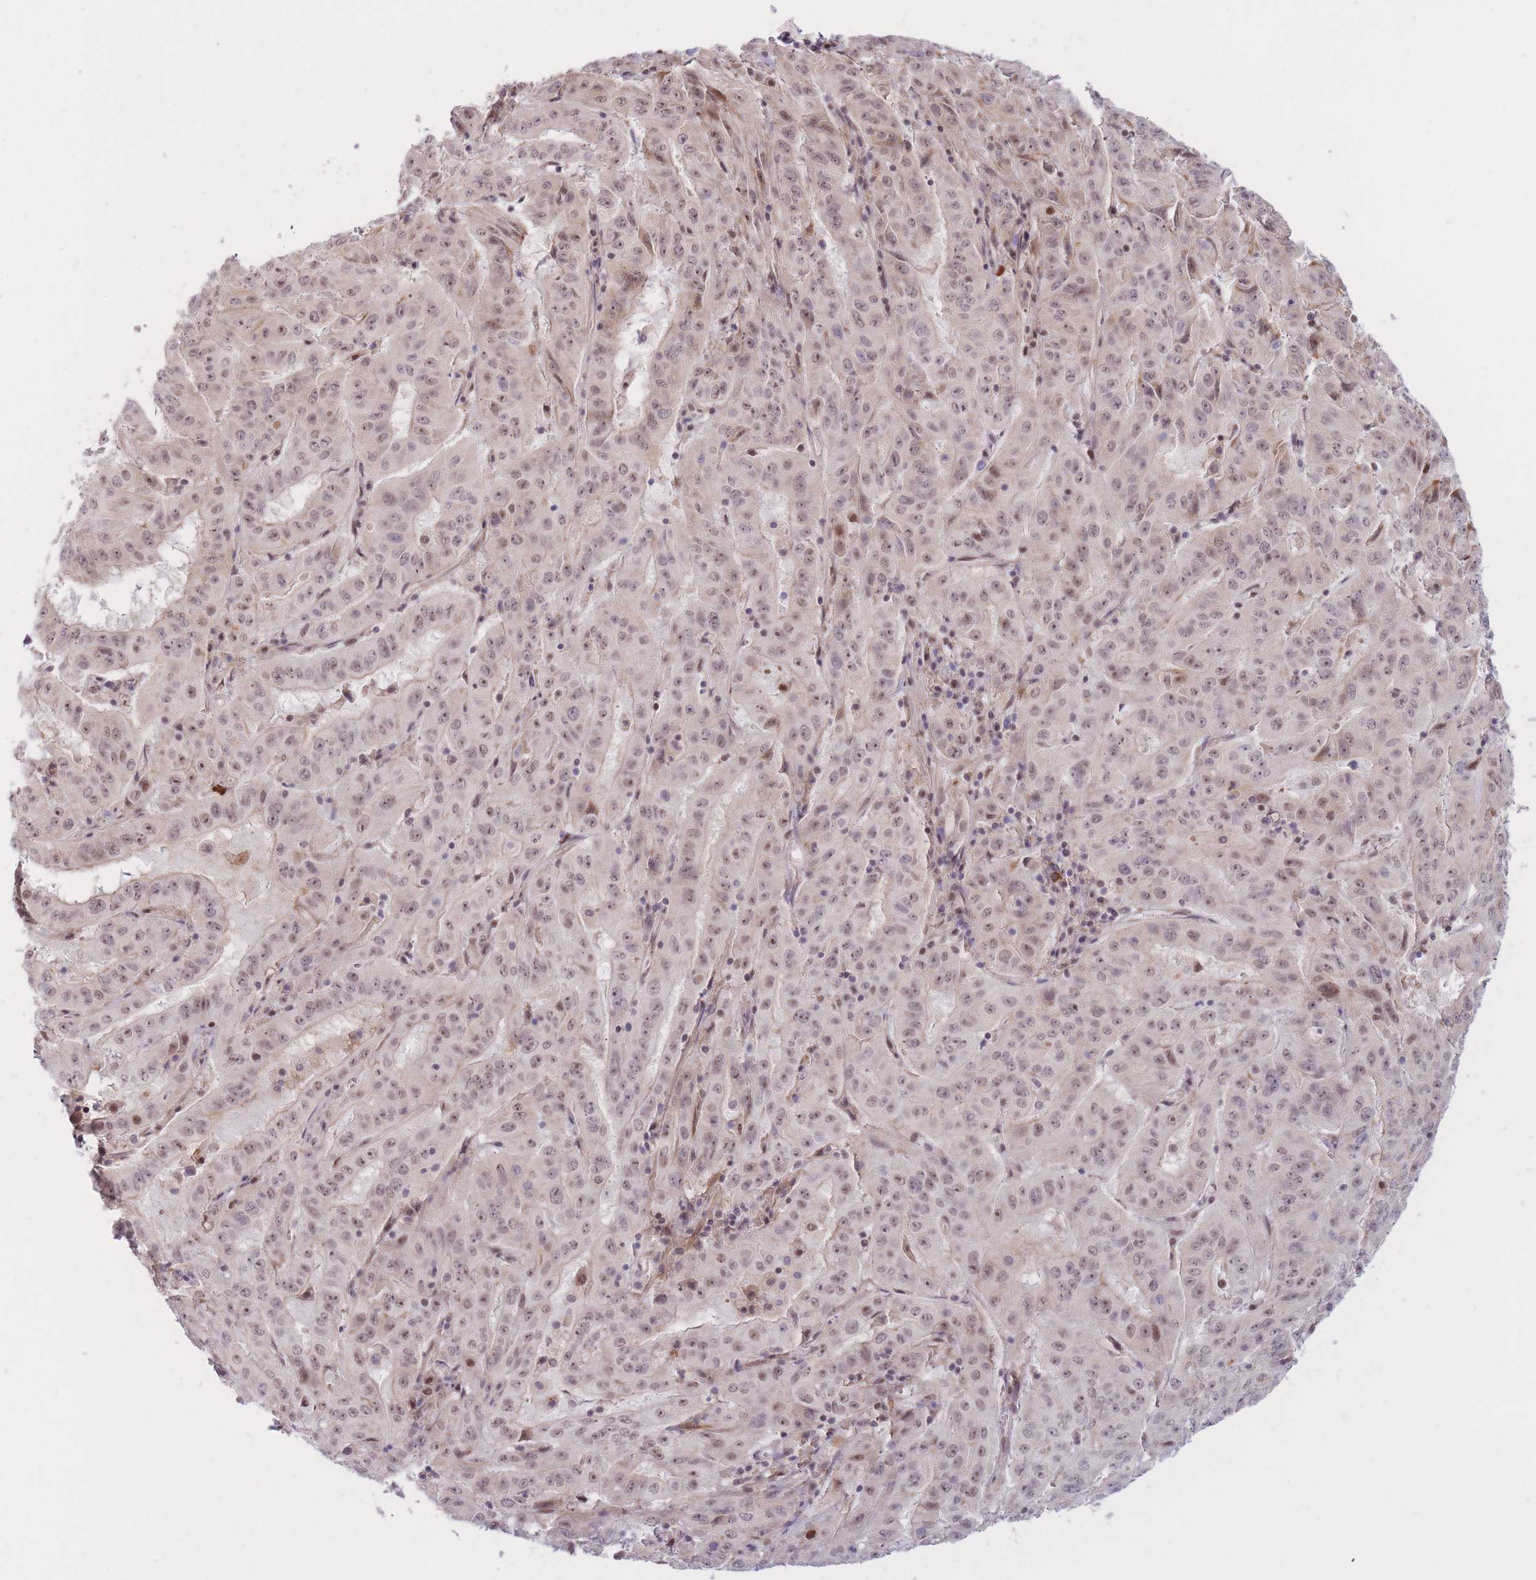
{"staining": {"intensity": "weak", "quantity": ">75%", "location": "nuclear"}, "tissue": "pancreatic cancer", "cell_type": "Tumor cells", "image_type": "cancer", "snomed": [{"axis": "morphology", "description": "Adenocarcinoma, NOS"}, {"axis": "topography", "description": "Pancreas"}], "caption": "Brown immunohistochemical staining in pancreatic adenocarcinoma shows weak nuclear staining in approximately >75% of tumor cells.", "gene": "ERICH6B", "patient": {"sex": "male", "age": 63}}